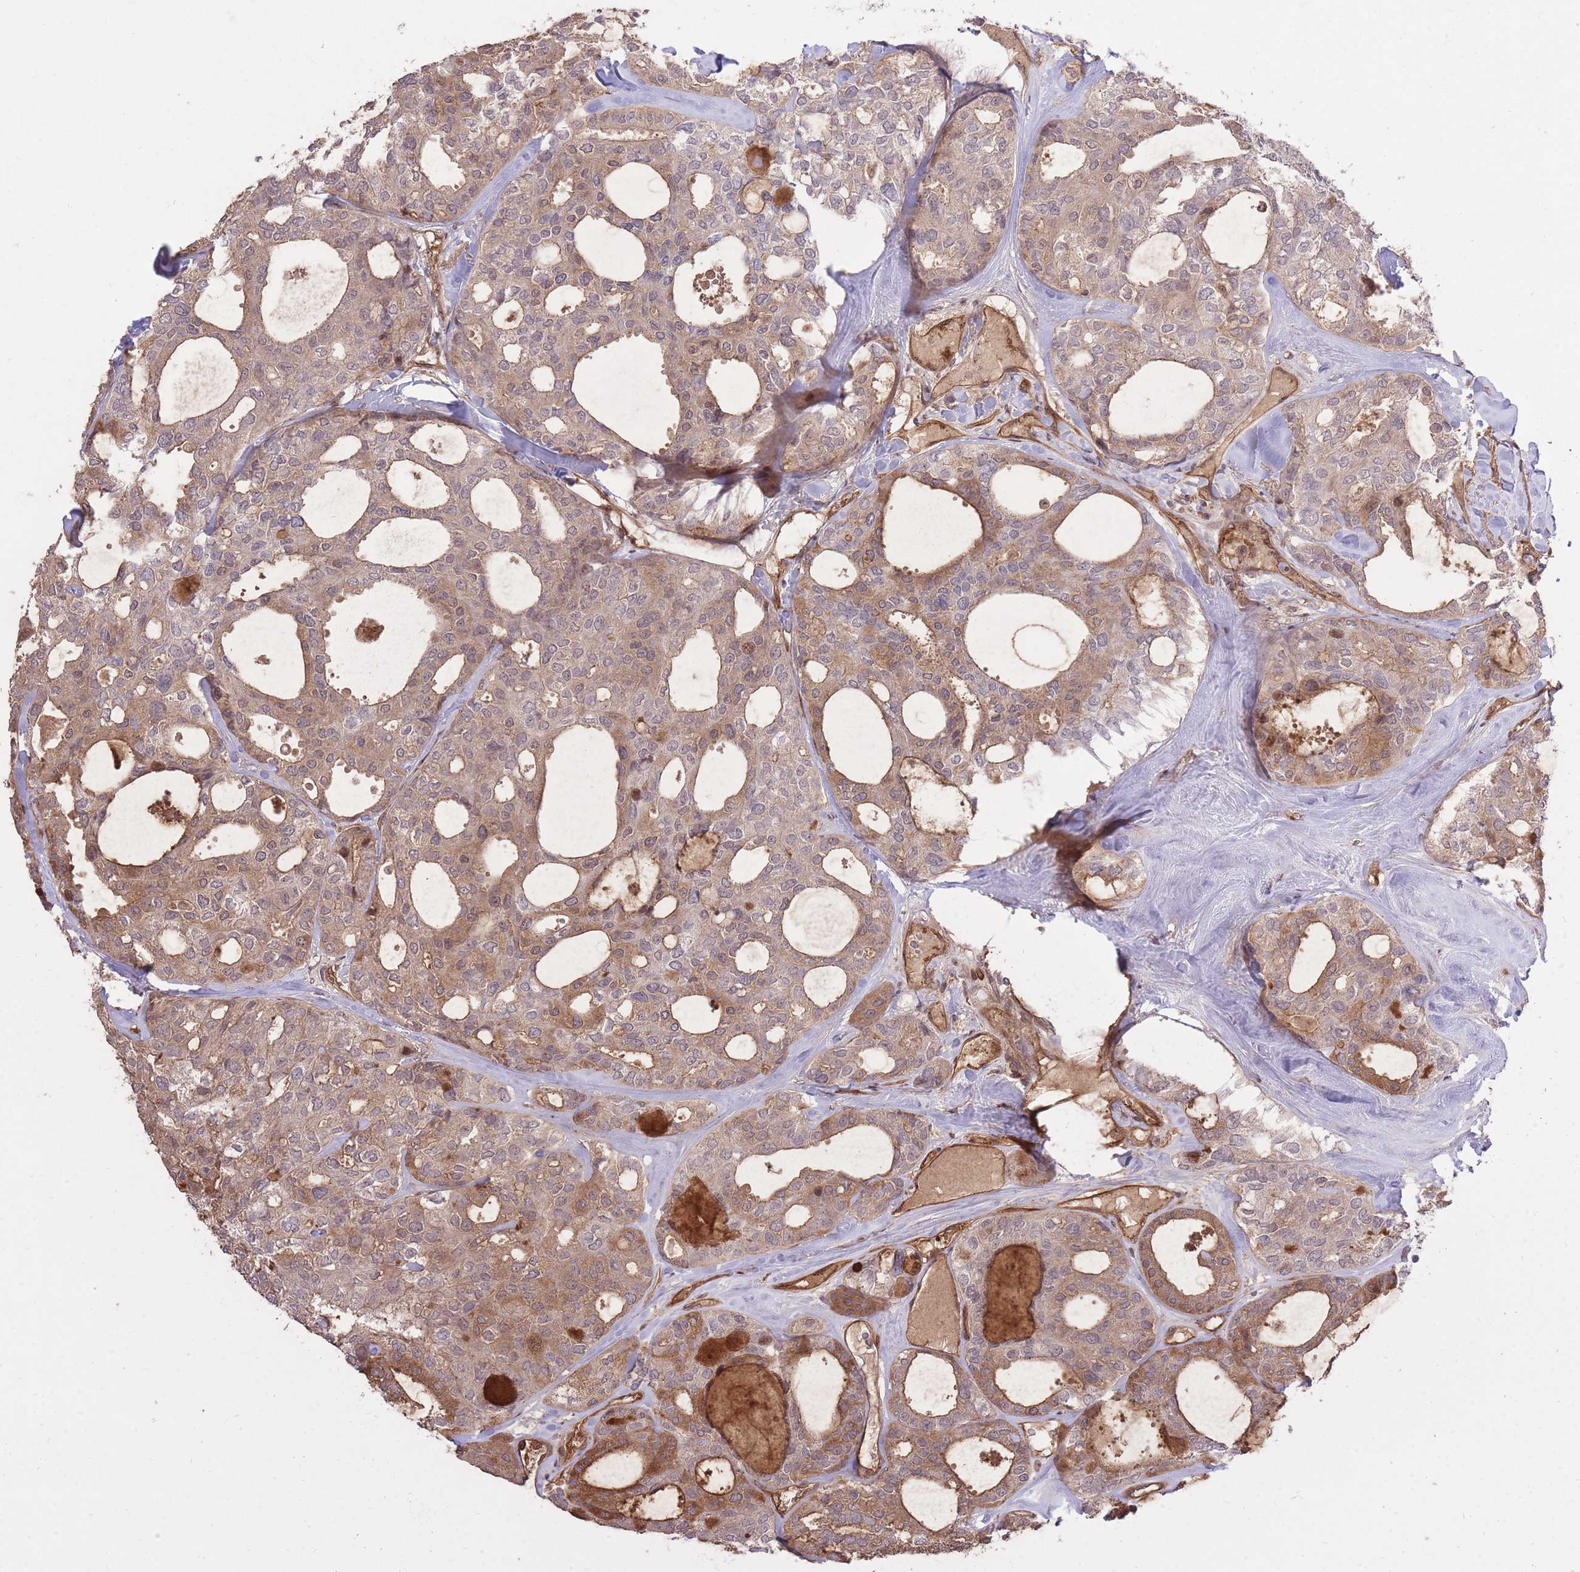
{"staining": {"intensity": "moderate", "quantity": "25%-75%", "location": "cytoplasmic/membranous"}, "tissue": "thyroid cancer", "cell_type": "Tumor cells", "image_type": "cancer", "snomed": [{"axis": "morphology", "description": "Follicular adenoma carcinoma, NOS"}, {"axis": "topography", "description": "Thyroid gland"}], "caption": "An image showing moderate cytoplasmic/membranous positivity in about 25%-75% of tumor cells in thyroid cancer, as visualized by brown immunohistochemical staining.", "gene": "PLD1", "patient": {"sex": "male", "age": 75}}